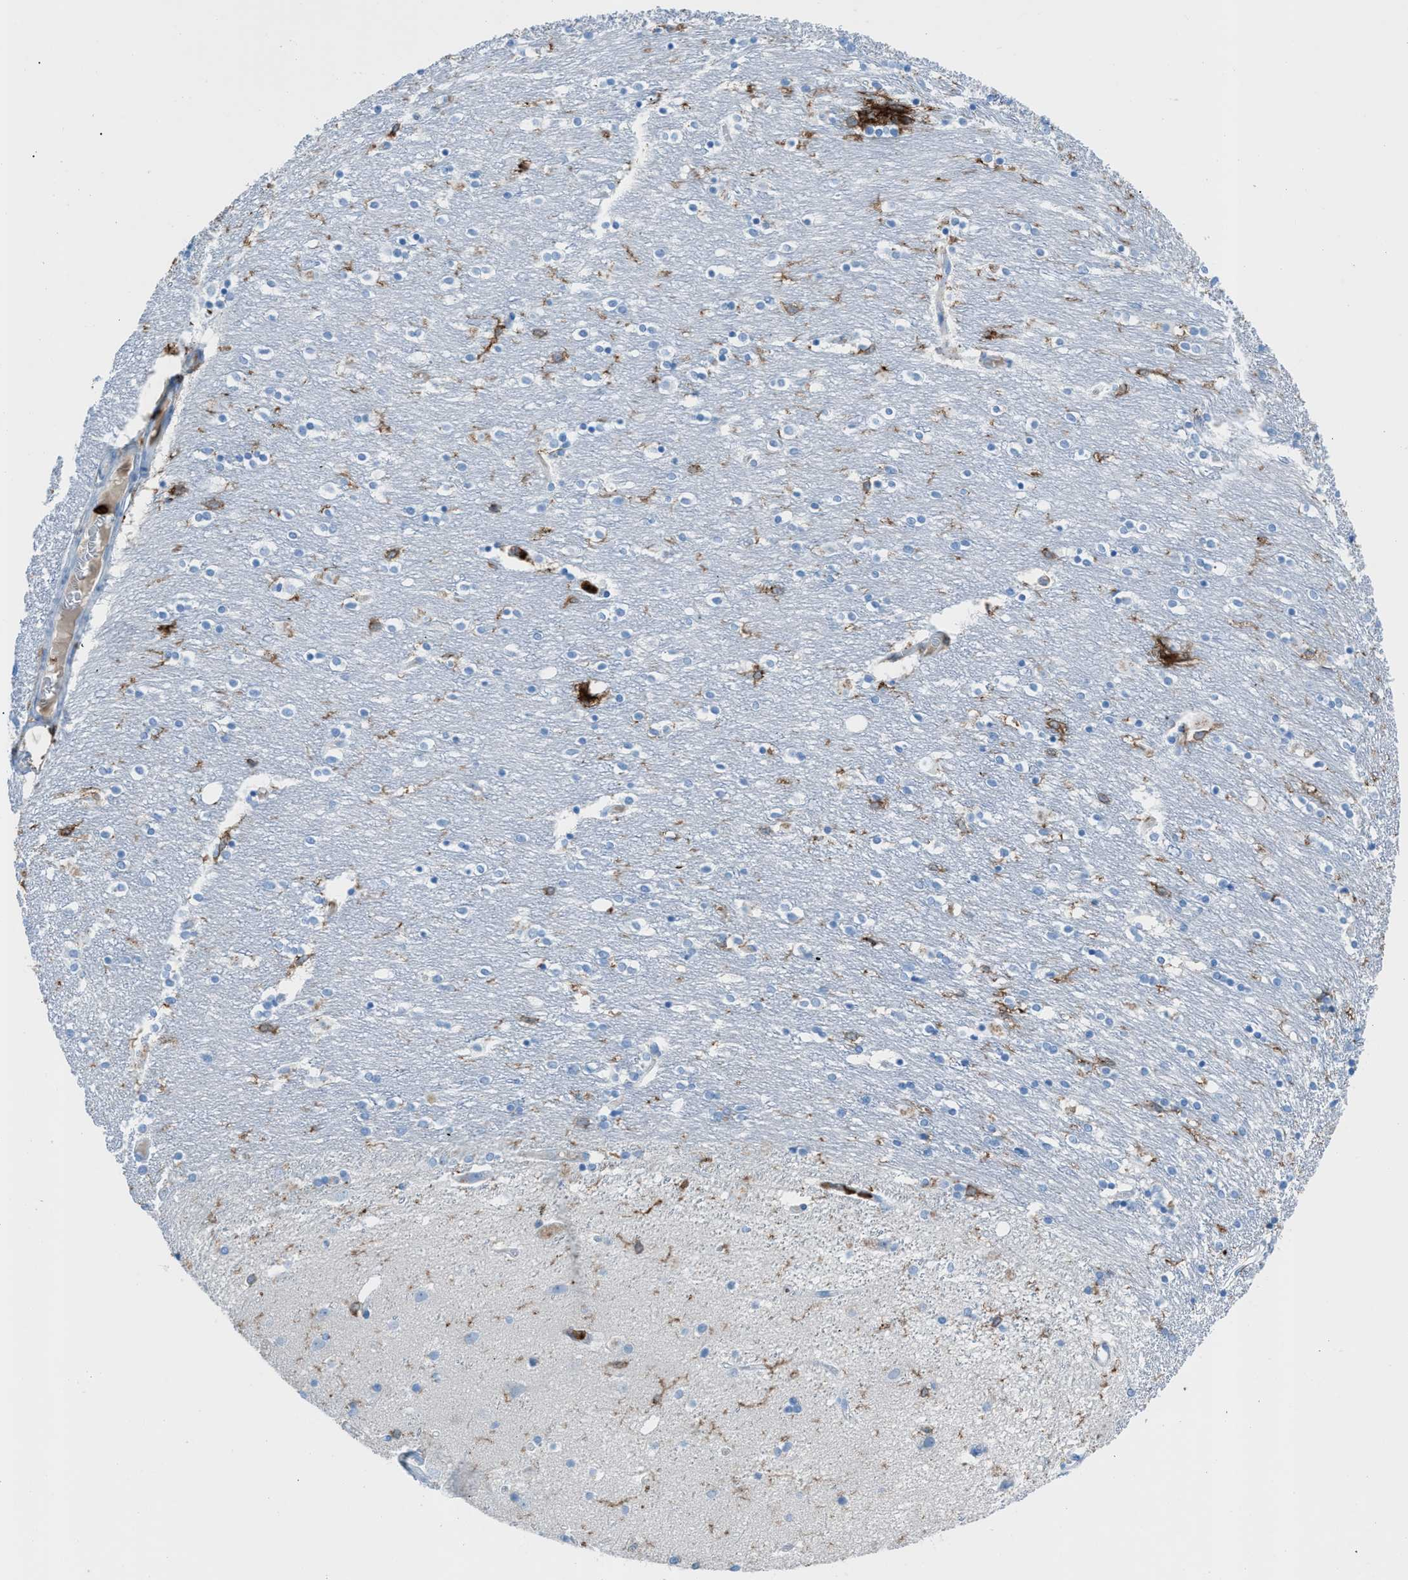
{"staining": {"intensity": "moderate", "quantity": "<25%", "location": "cytoplasmic/membranous"}, "tissue": "caudate", "cell_type": "Glial cells", "image_type": "normal", "snomed": [{"axis": "morphology", "description": "Normal tissue, NOS"}, {"axis": "topography", "description": "Lateral ventricle wall"}], "caption": "Immunohistochemistry (IHC) (DAB (3,3'-diaminobenzidine)) staining of benign human caudate reveals moderate cytoplasmic/membranous protein positivity in approximately <25% of glial cells.", "gene": "ITGB2", "patient": {"sex": "female", "age": 54}}